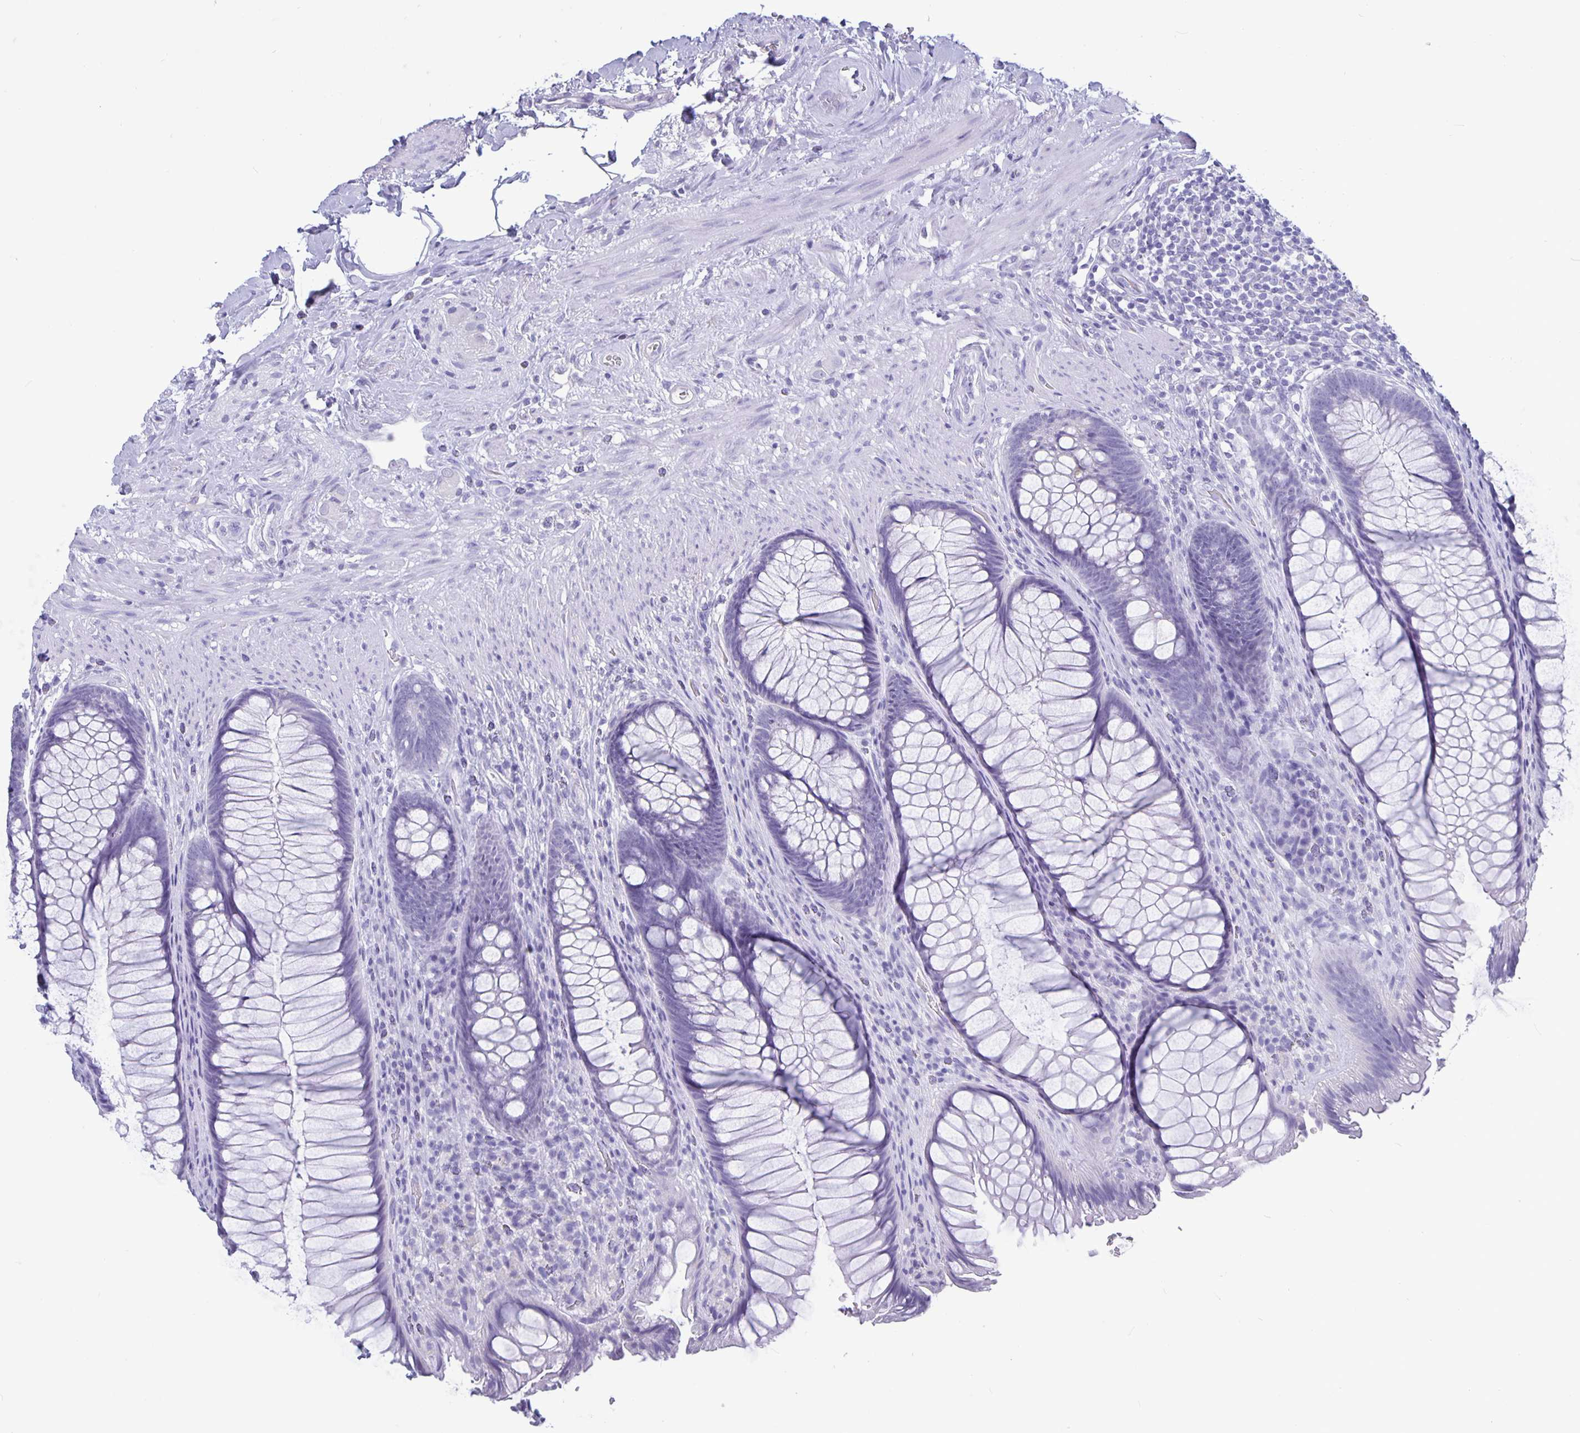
{"staining": {"intensity": "negative", "quantity": "none", "location": "none"}, "tissue": "rectum", "cell_type": "Glandular cells", "image_type": "normal", "snomed": [{"axis": "morphology", "description": "Normal tissue, NOS"}, {"axis": "topography", "description": "Smooth muscle"}, {"axis": "topography", "description": "Rectum"}], "caption": "Immunohistochemistry of normal rectum displays no expression in glandular cells.", "gene": "BPIFA3", "patient": {"sex": "male", "age": 53}}